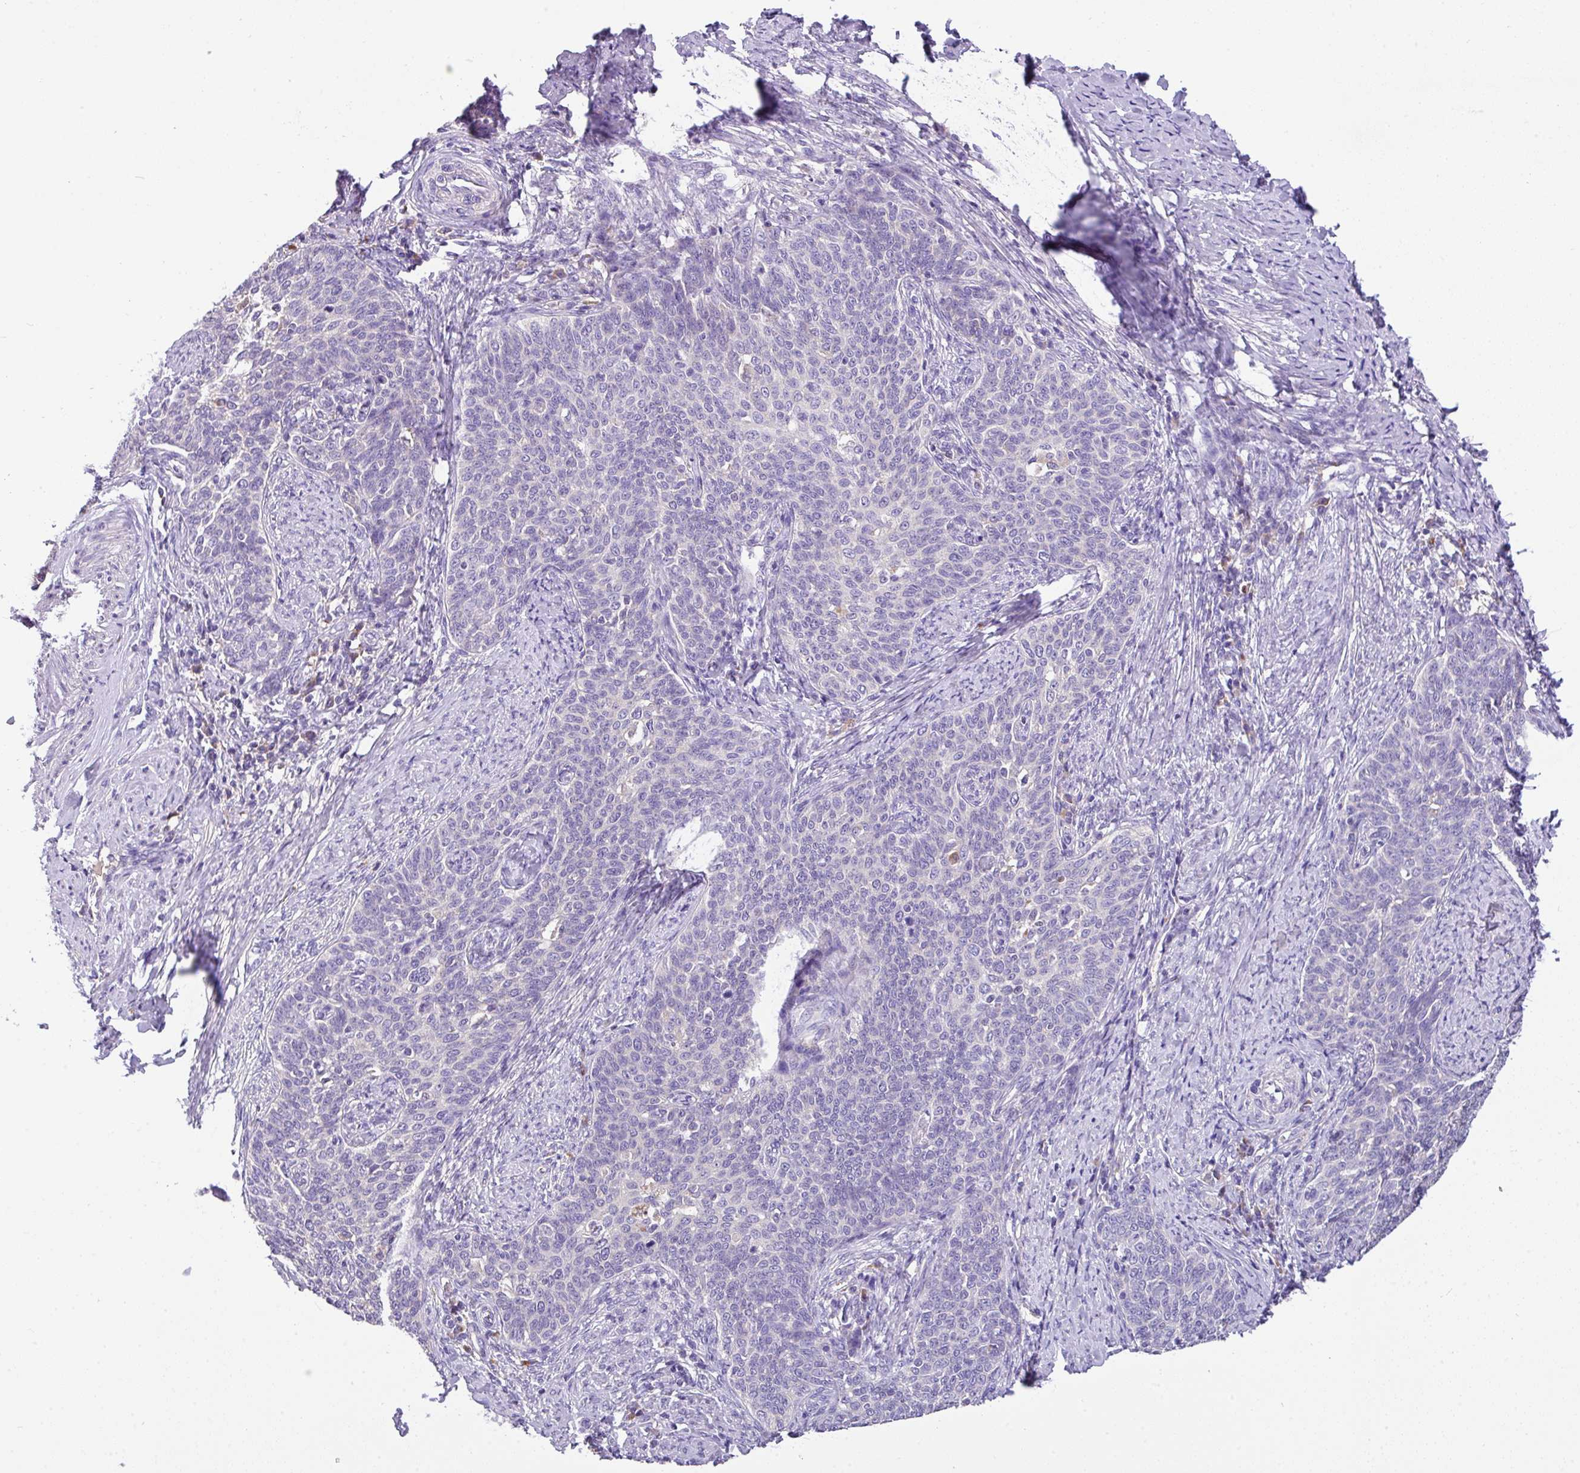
{"staining": {"intensity": "negative", "quantity": "none", "location": "none"}, "tissue": "cervical cancer", "cell_type": "Tumor cells", "image_type": "cancer", "snomed": [{"axis": "morphology", "description": "Squamous cell carcinoma, NOS"}, {"axis": "topography", "description": "Cervix"}], "caption": "A high-resolution micrograph shows IHC staining of cervical cancer (squamous cell carcinoma), which demonstrates no significant expression in tumor cells.", "gene": "ANXA2R", "patient": {"sex": "female", "age": 39}}